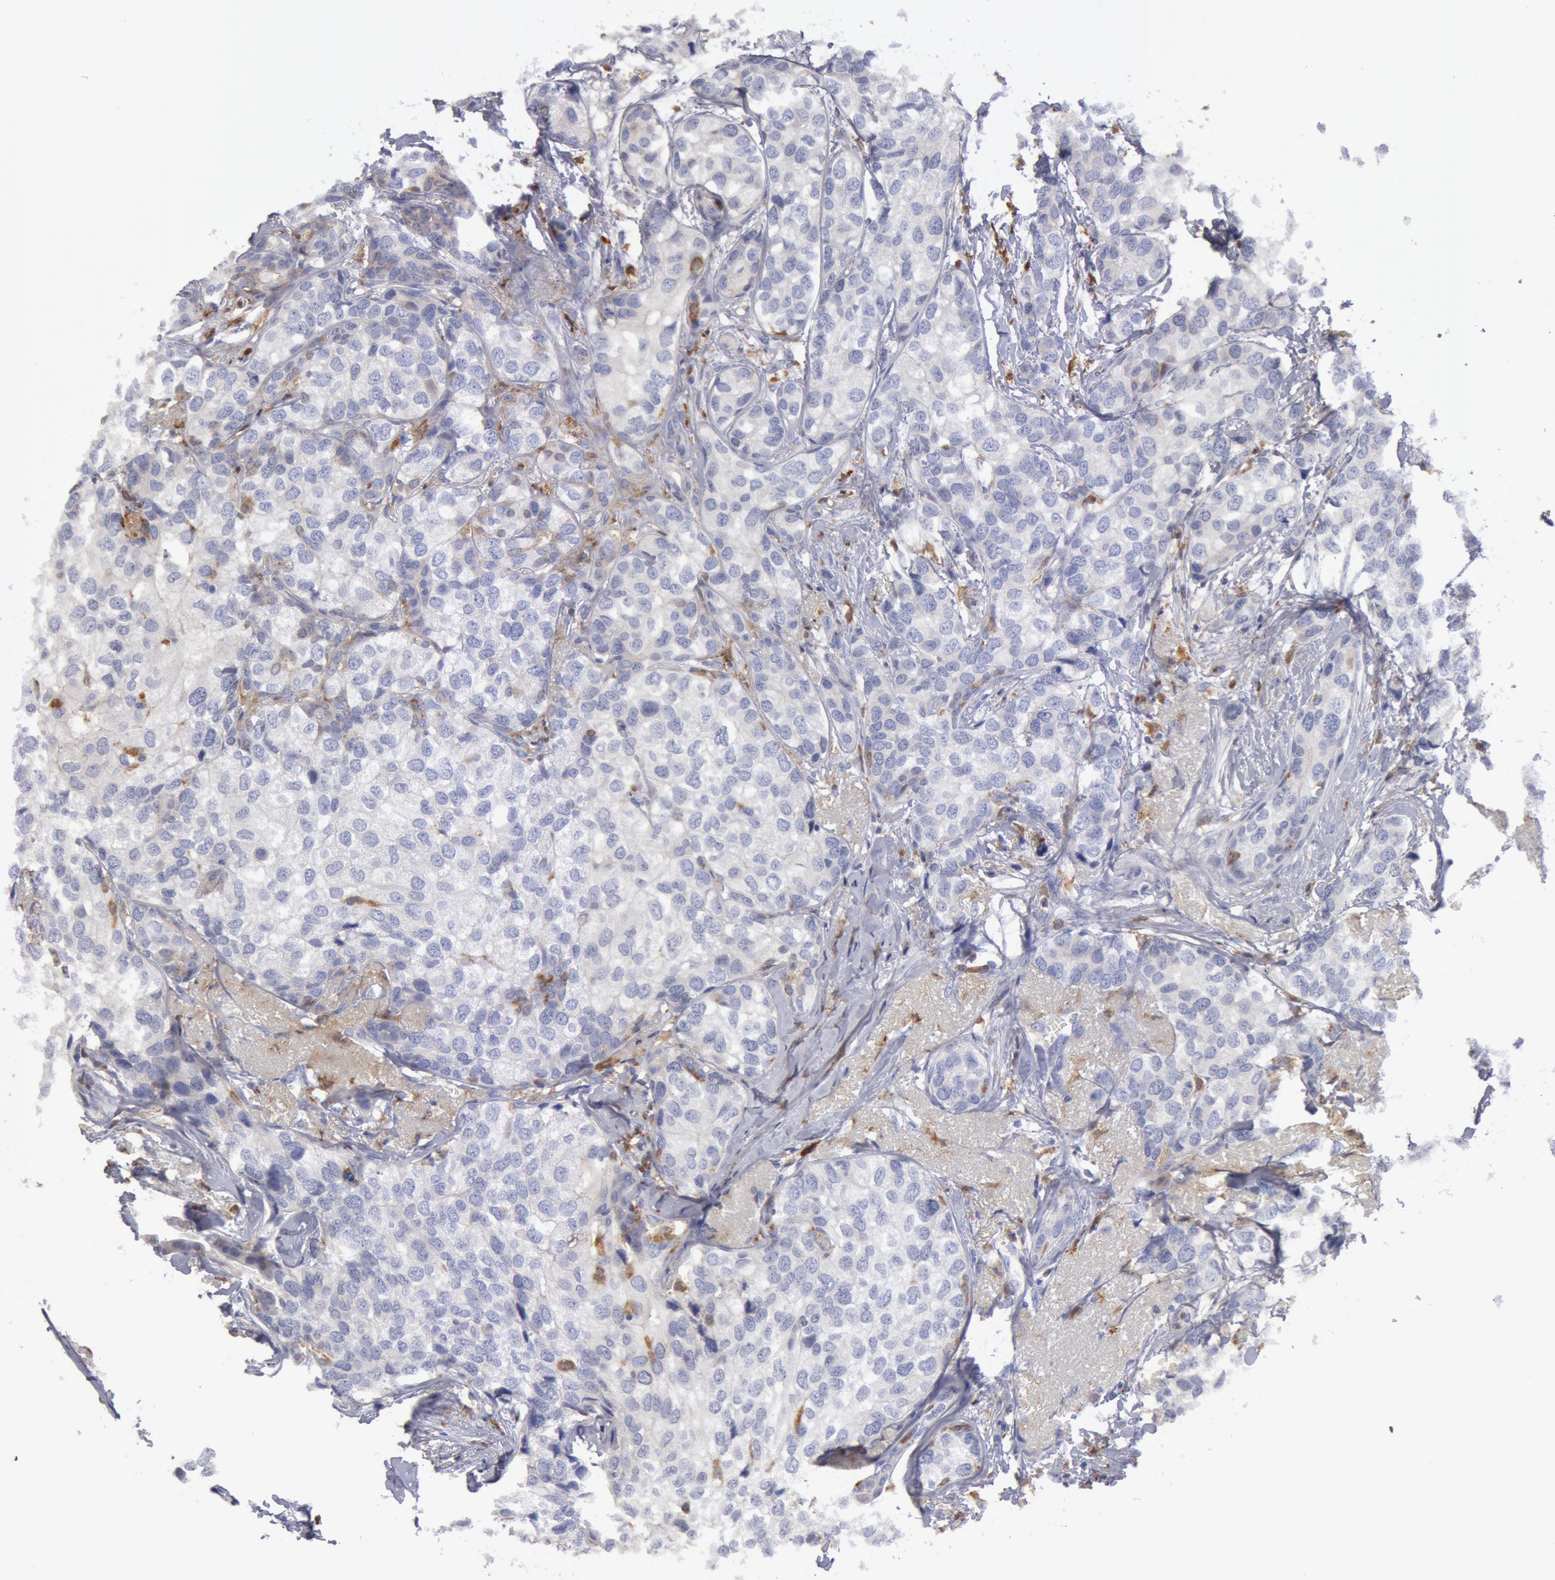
{"staining": {"intensity": "negative", "quantity": "none", "location": "none"}, "tissue": "breast cancer", "cell_type": "Tumor cells", "image_type": "cancer", "snomed": [{"axis": "morphology", "description": "Duct carcinoma"}, {"axis": "topography", "description": "Breast"}], "caption": "DAB (3,3'-diaminobenzidine) immunohistochemical staining of human breast cancer demonstrates no significant positivity in tumor cells.", "gene": "SYK", "patient": {"sex": "female", "age": 68}}